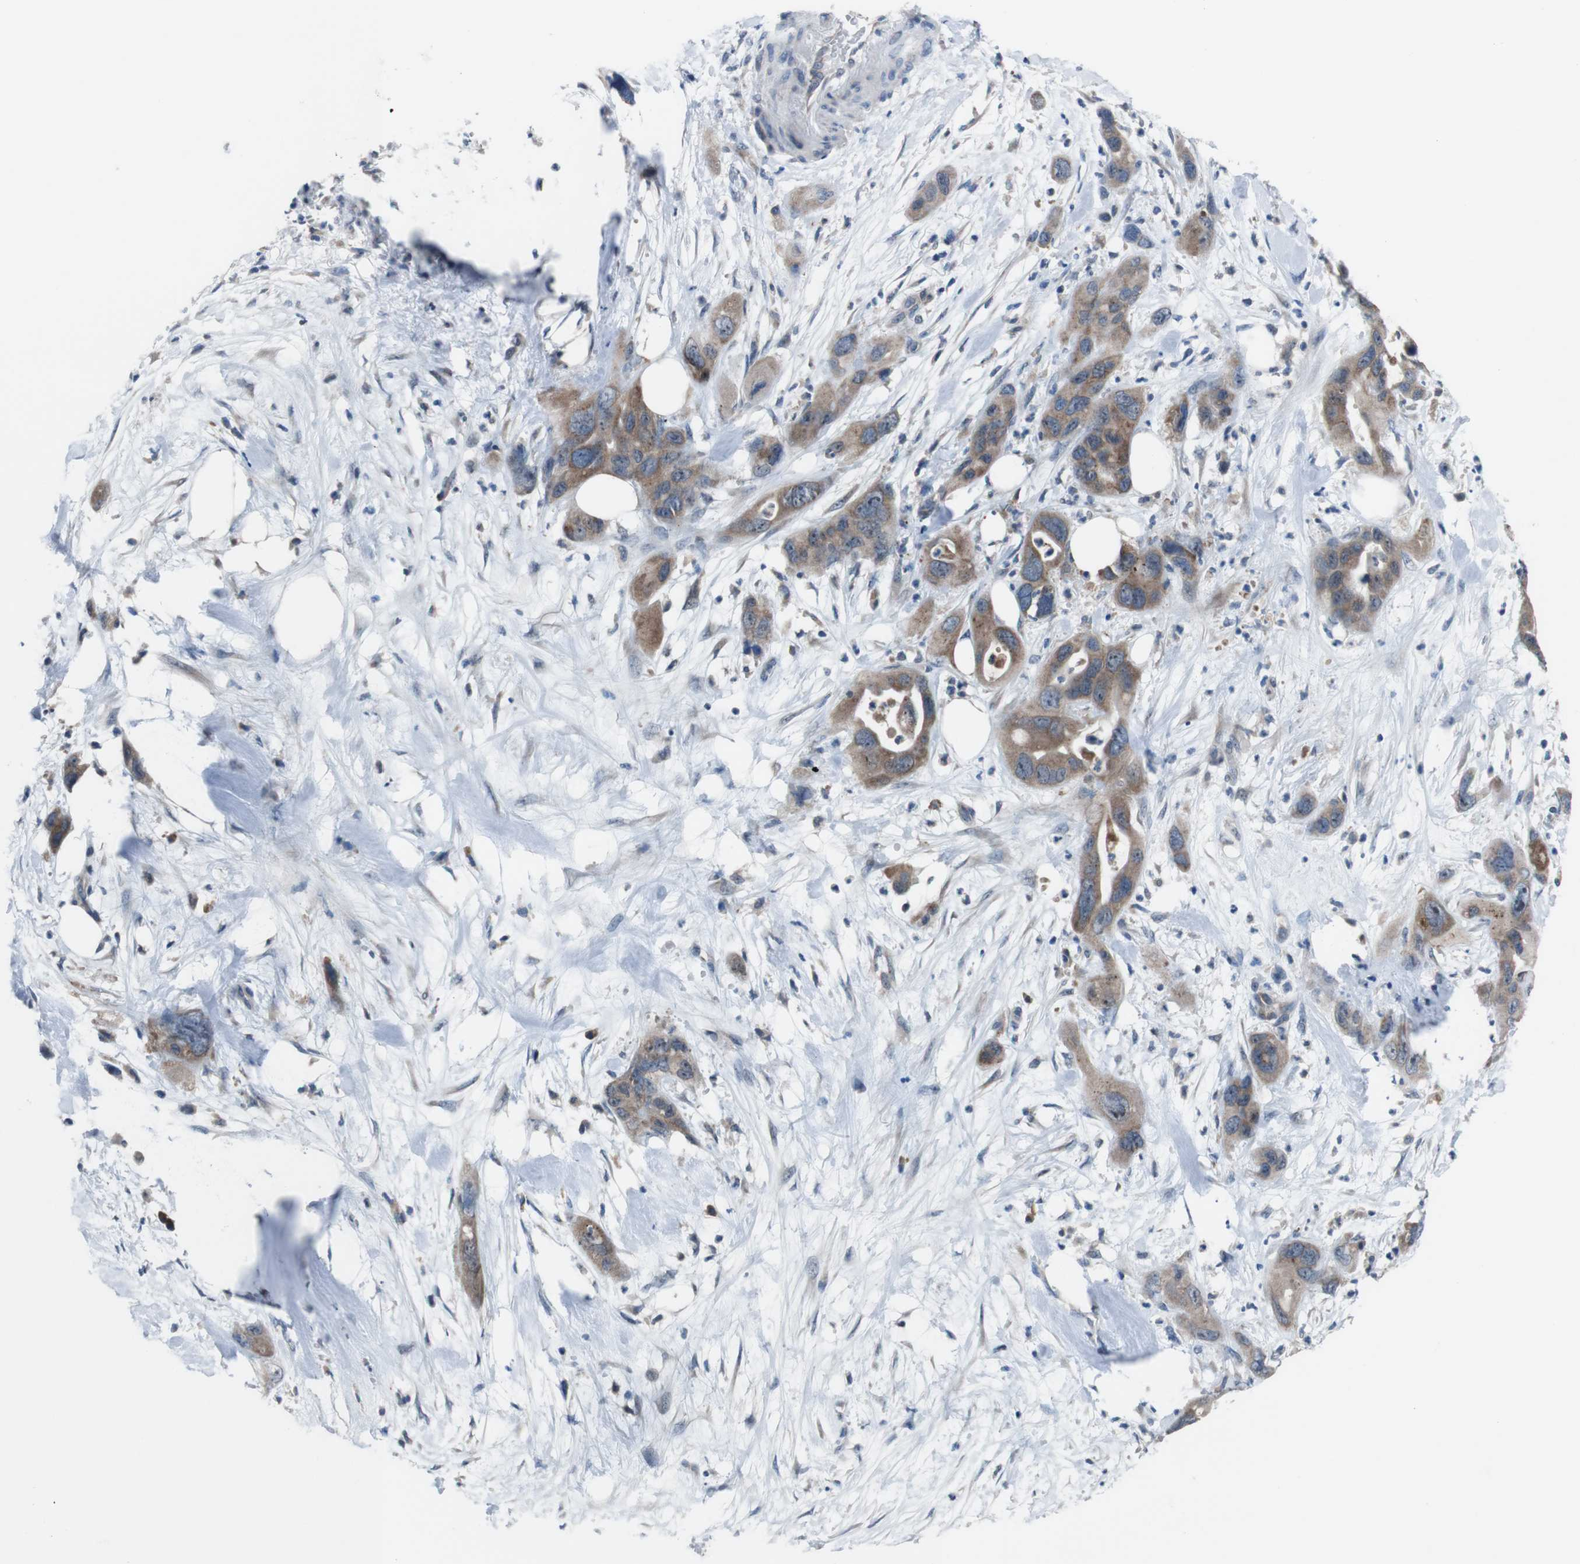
{"staining": {"intensity": "moderate", "quantity": ">75%", "location": "cytoplasmic/membranous"}, "tissue": "pancreatic cancer", "cell_type": "Tumor cells", "image_type": "cancer", "snomed": [{"axis": "morphology", "description": "Adenocarcinoma, NOS"}, {"axis": "topography", "description": "Pancreas"}], "caption": "Immunohistochemistry micrograph of pancreatic adenocarcinoma stained for a protein (brown), which displays medium levels of moderate cytoplasmic/membranous positivity in about >75% of tumor cells.", "gene": "CDH22", "patient": {"sex": "female", "age": 71}}